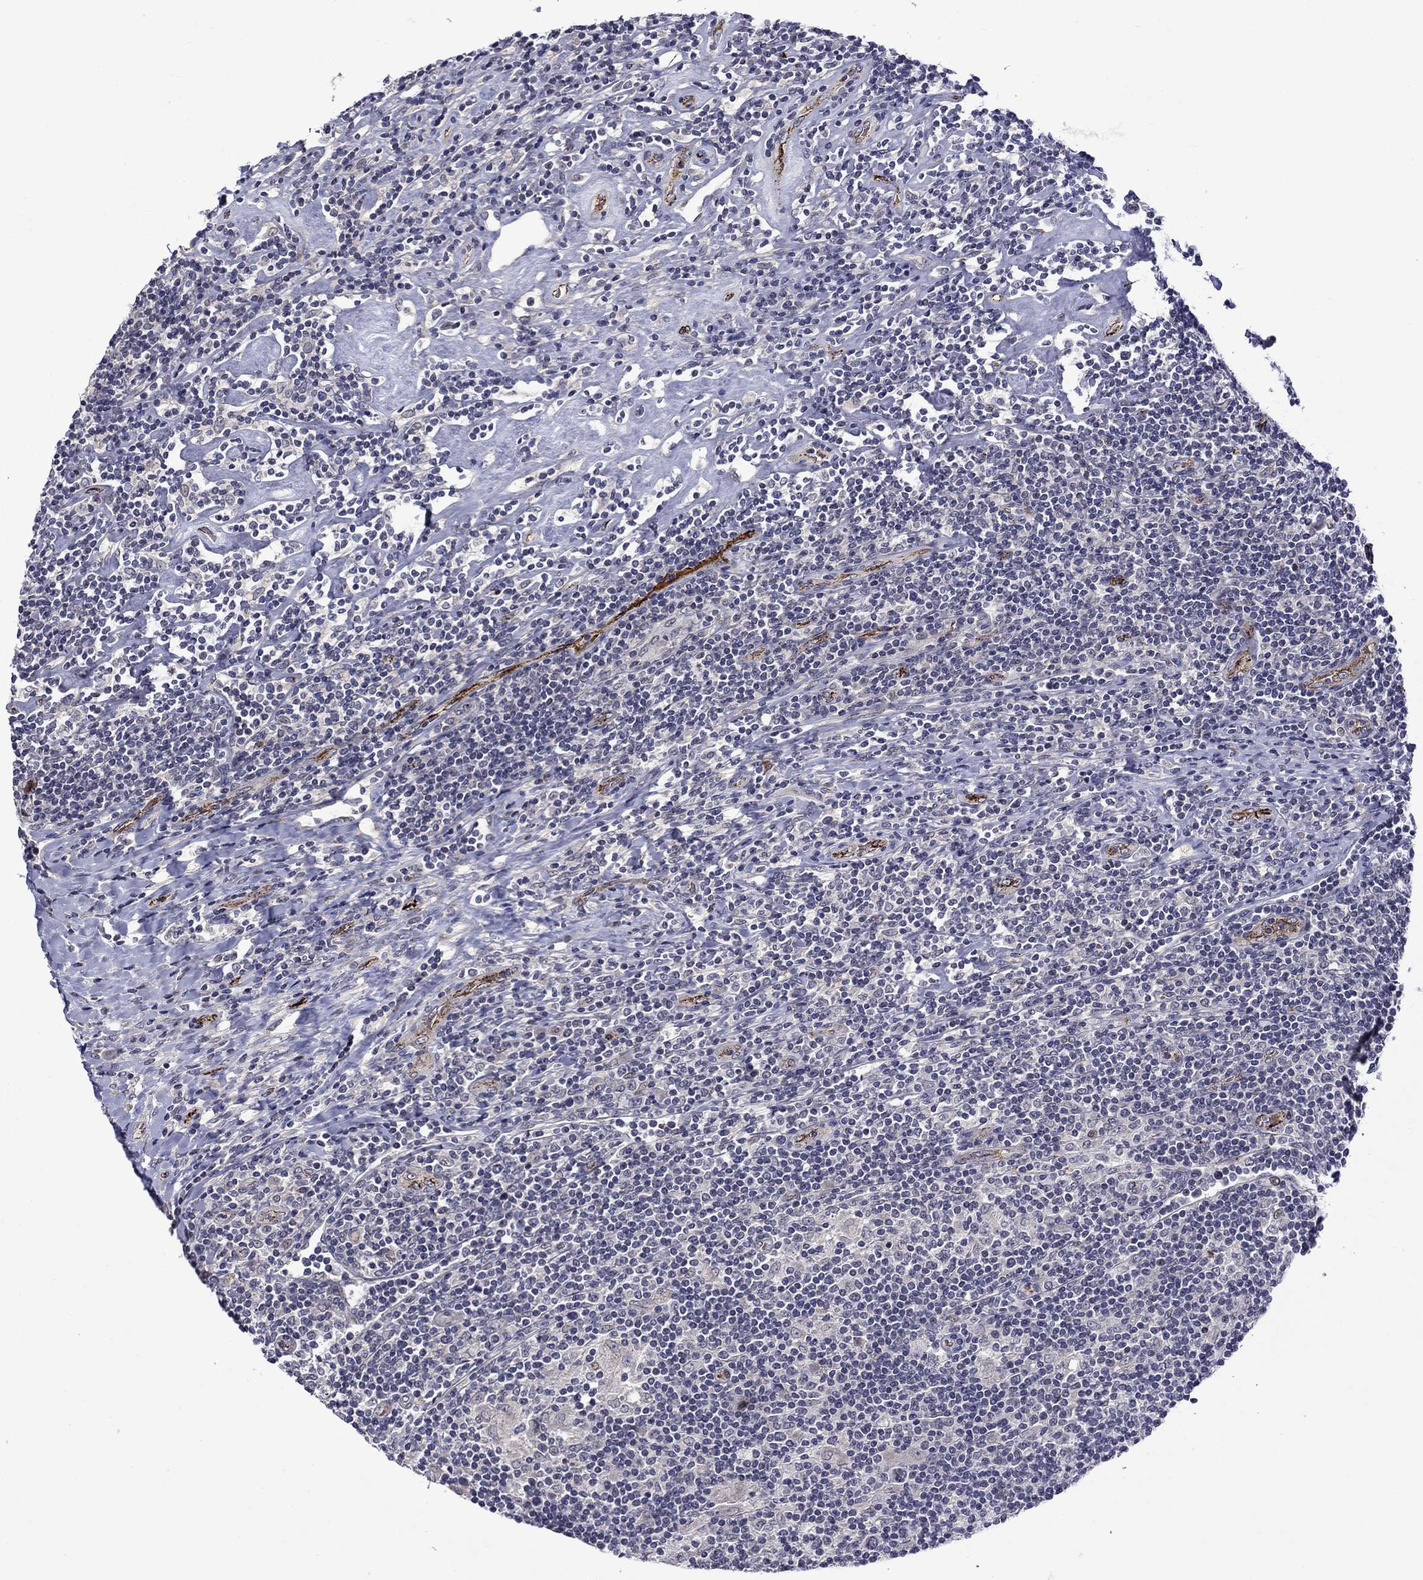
{"staining": {"intensity": "negative", "quantity": "none", "location": "none"}, "tissue": "lymphoma", "cell_type": "Tumor cells", "image_type": "cancer", "snomed": [{"axis": "morphology", "description": "Hodgkin's disease, NOS"}, {"axis": "topography", "description": "Lymph node"}], "caption": "Lymphoma stained for a protein using immunohistochemistry (IHC) reveals no staining tumor cells.", "gene": "SLITRK1", "patient": {"sex": "male", "age": 40}}